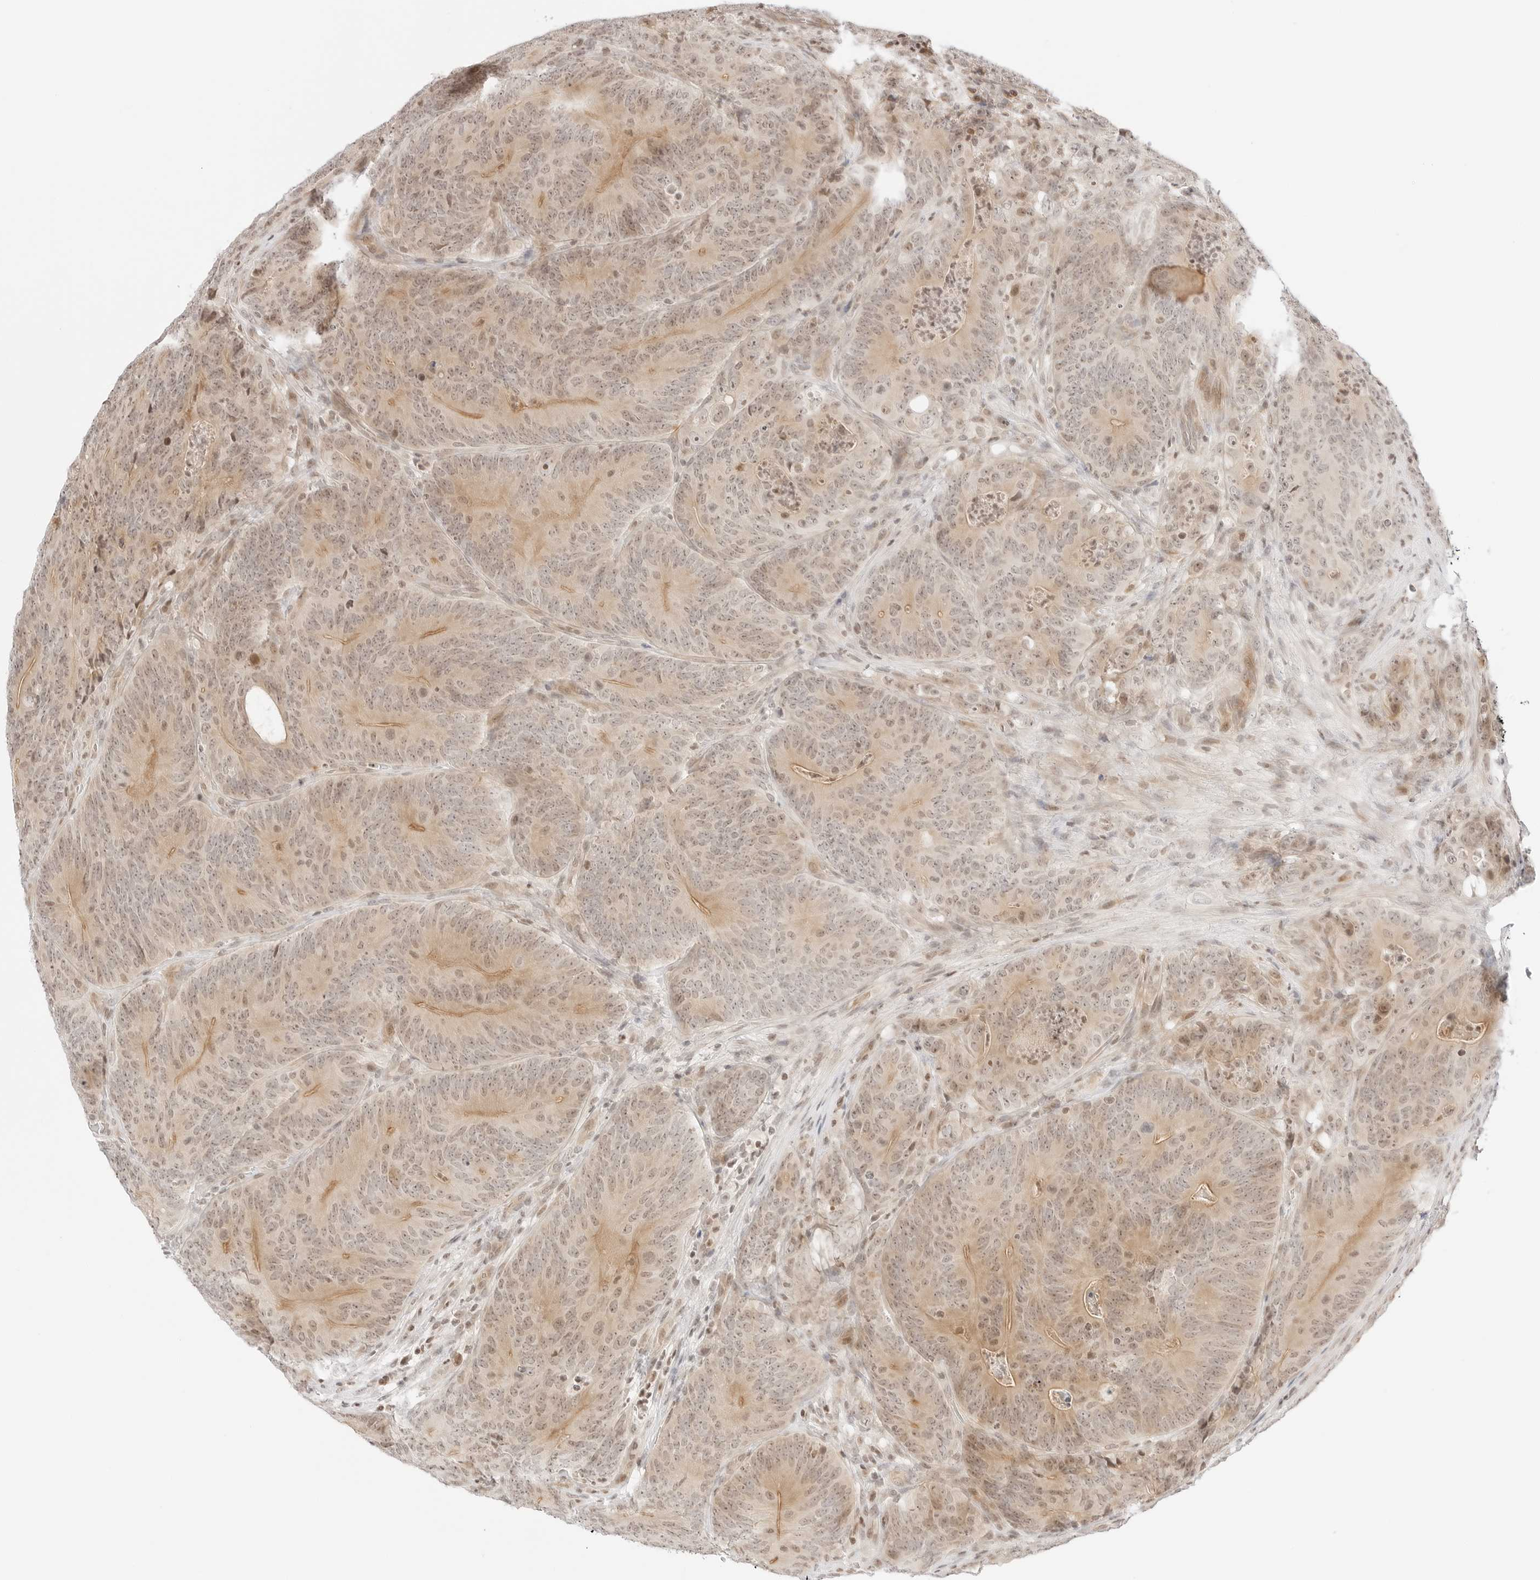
{"staining": {"intensity": "moderate", "quantity": ">75%", "location": "cytoplasmic/membranous,nuclear"}, "tissue": "colorectal cancer", "cell_type": "Tumor cells", "image_type": "cancer", "snomed": [{"axis": "morphology", "description": "Normal tissue, NOS"}, {"axis": "topography", "description": "Colon"}], "caption": "Protein staining of colorectal cancer tissue exhibits moderate cytoplasmic/membranous and nuclear staining in about >75% of tumor cells. (brown staining indicates protein expression, while blue staining denotes nuclei).", "gene": "RPS6KL1", "patient": {"sex": "female", "age": 82}}